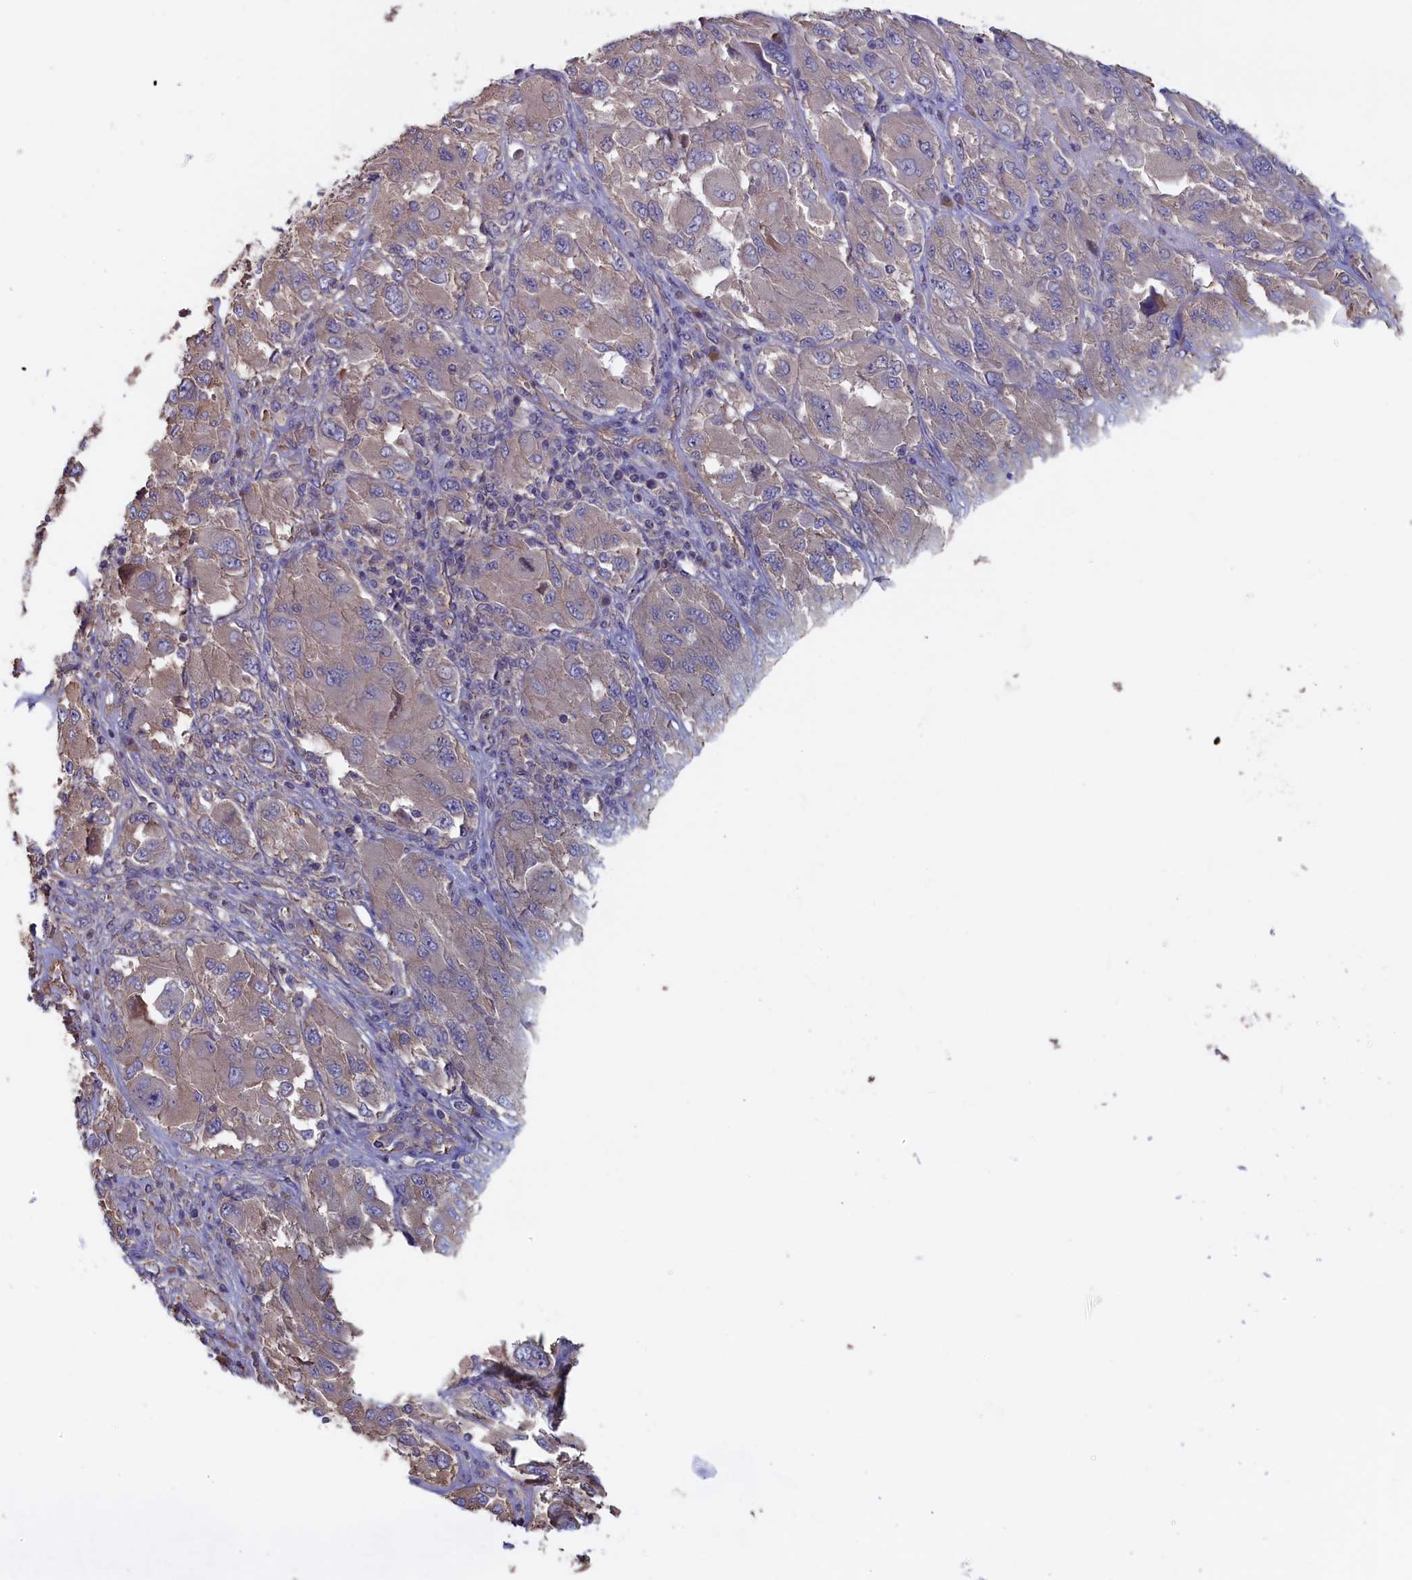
{"staining": {"intensity": "weak", "quantity": "<25%", "location": "cytoplasmic/membranous"}, "tissue": "melanoma", "cell_type": "Tumor cells", "image_type": "cancer", "snomed": [{"axis": "morphology", "description": "Malignant melanoma, NOS"}, {"axis": "topography", "description": "Skin"}], "caption": "DAB (3,3'-diaminobenzidine) immunohistochemical staining of malignant melanoma reveals no significant expression in tumor cells.", "gene": "ANKRD2", "patient": {"sex": "female", "age": 91}}